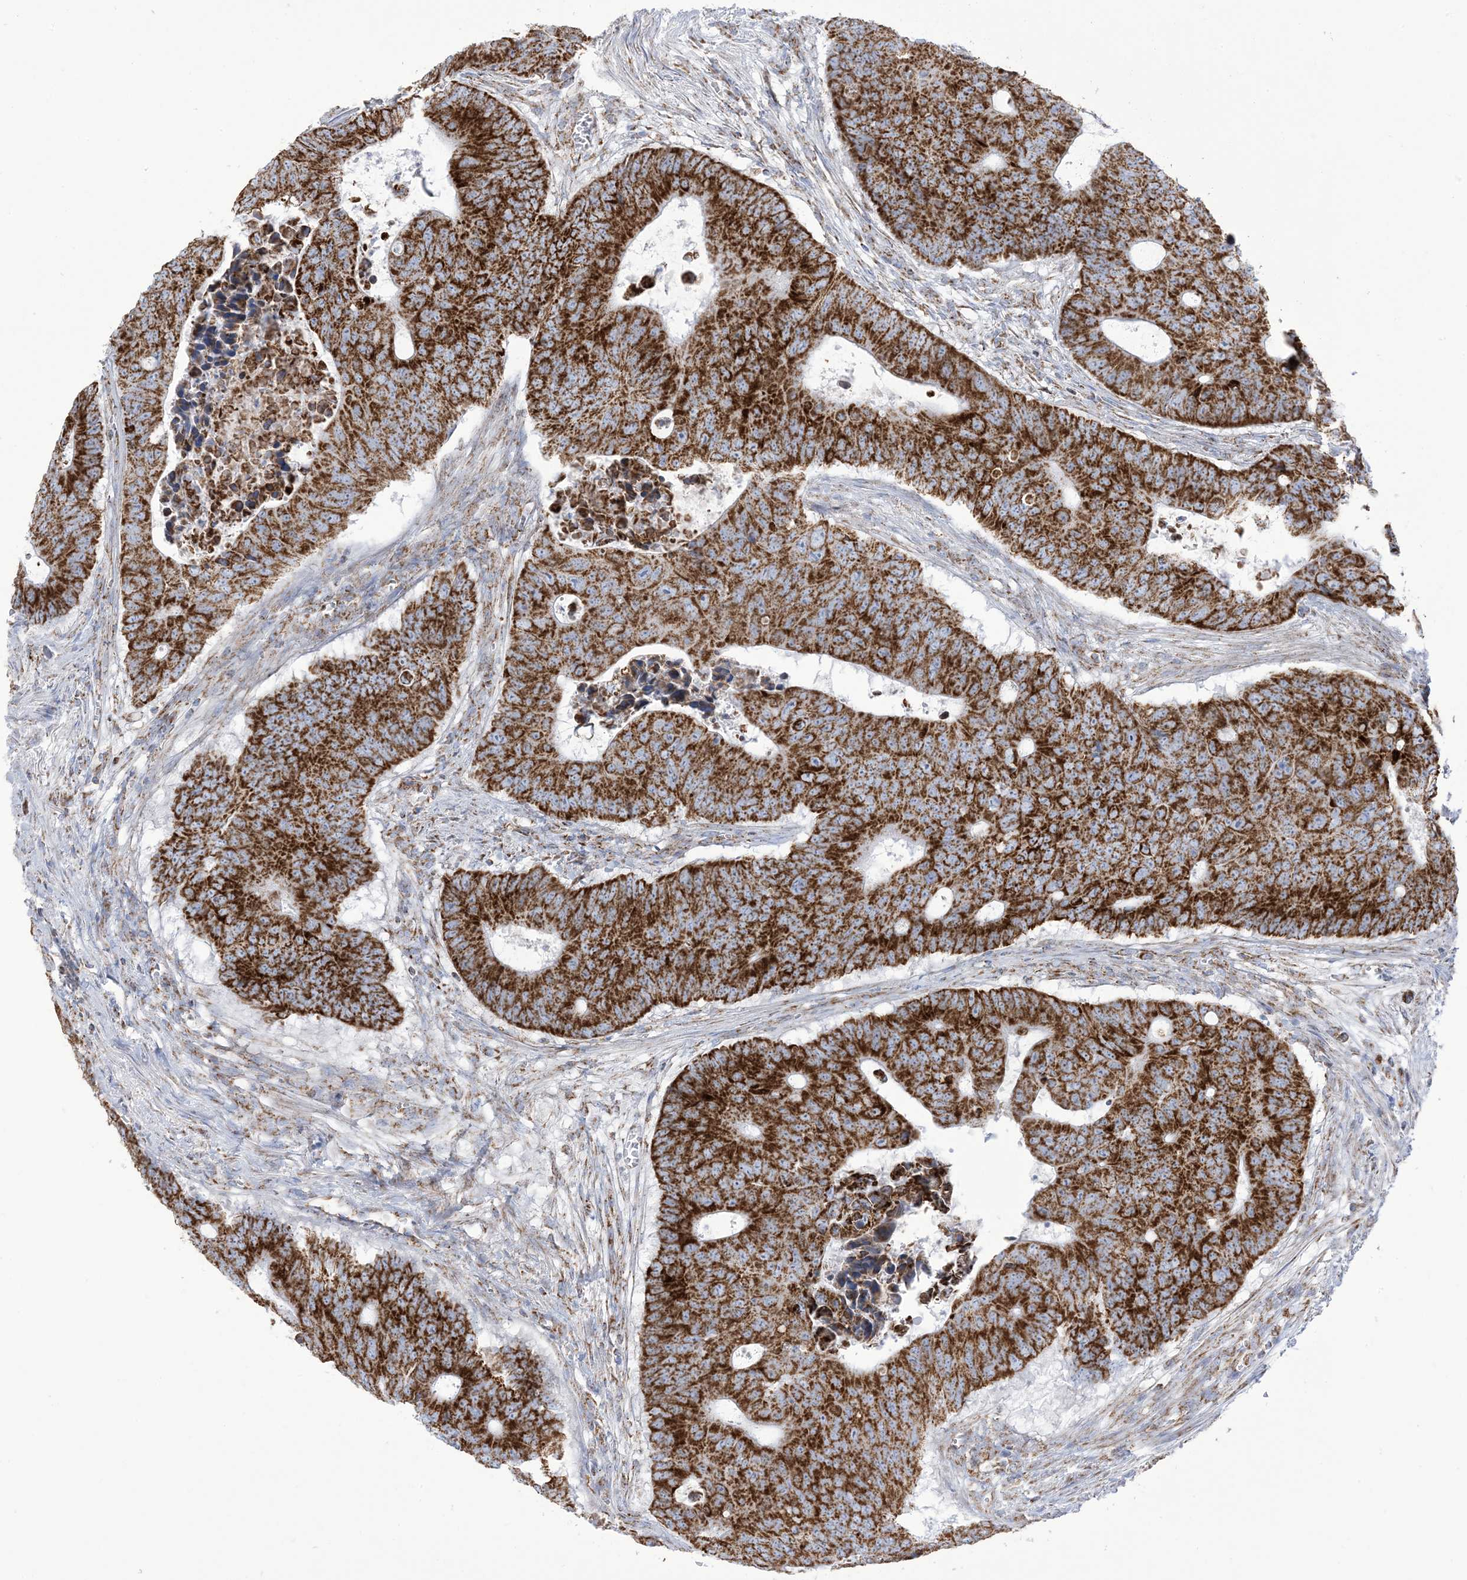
{"staining": {"intensity": "strong", "quantity": ">75%", "location": "cytoplasmic/membranous"}, "tissue": "colorectal cancer", "cell_type": "Tumor cells", "image_type": "cancer", "snomed": [{"axis": "morphology", "description": "Adenocarcinoma, NOS"}, {"axis": "topography", "description": "Colon"}], "caption": "The image exhibits a brown stain indicating the presence of a protein in the cytoplasmic/membranous of tumor cells in colorectal adenocarcinoma.", "gene": "SAMM50", "patient": {"sex": "male", "age": 87}}